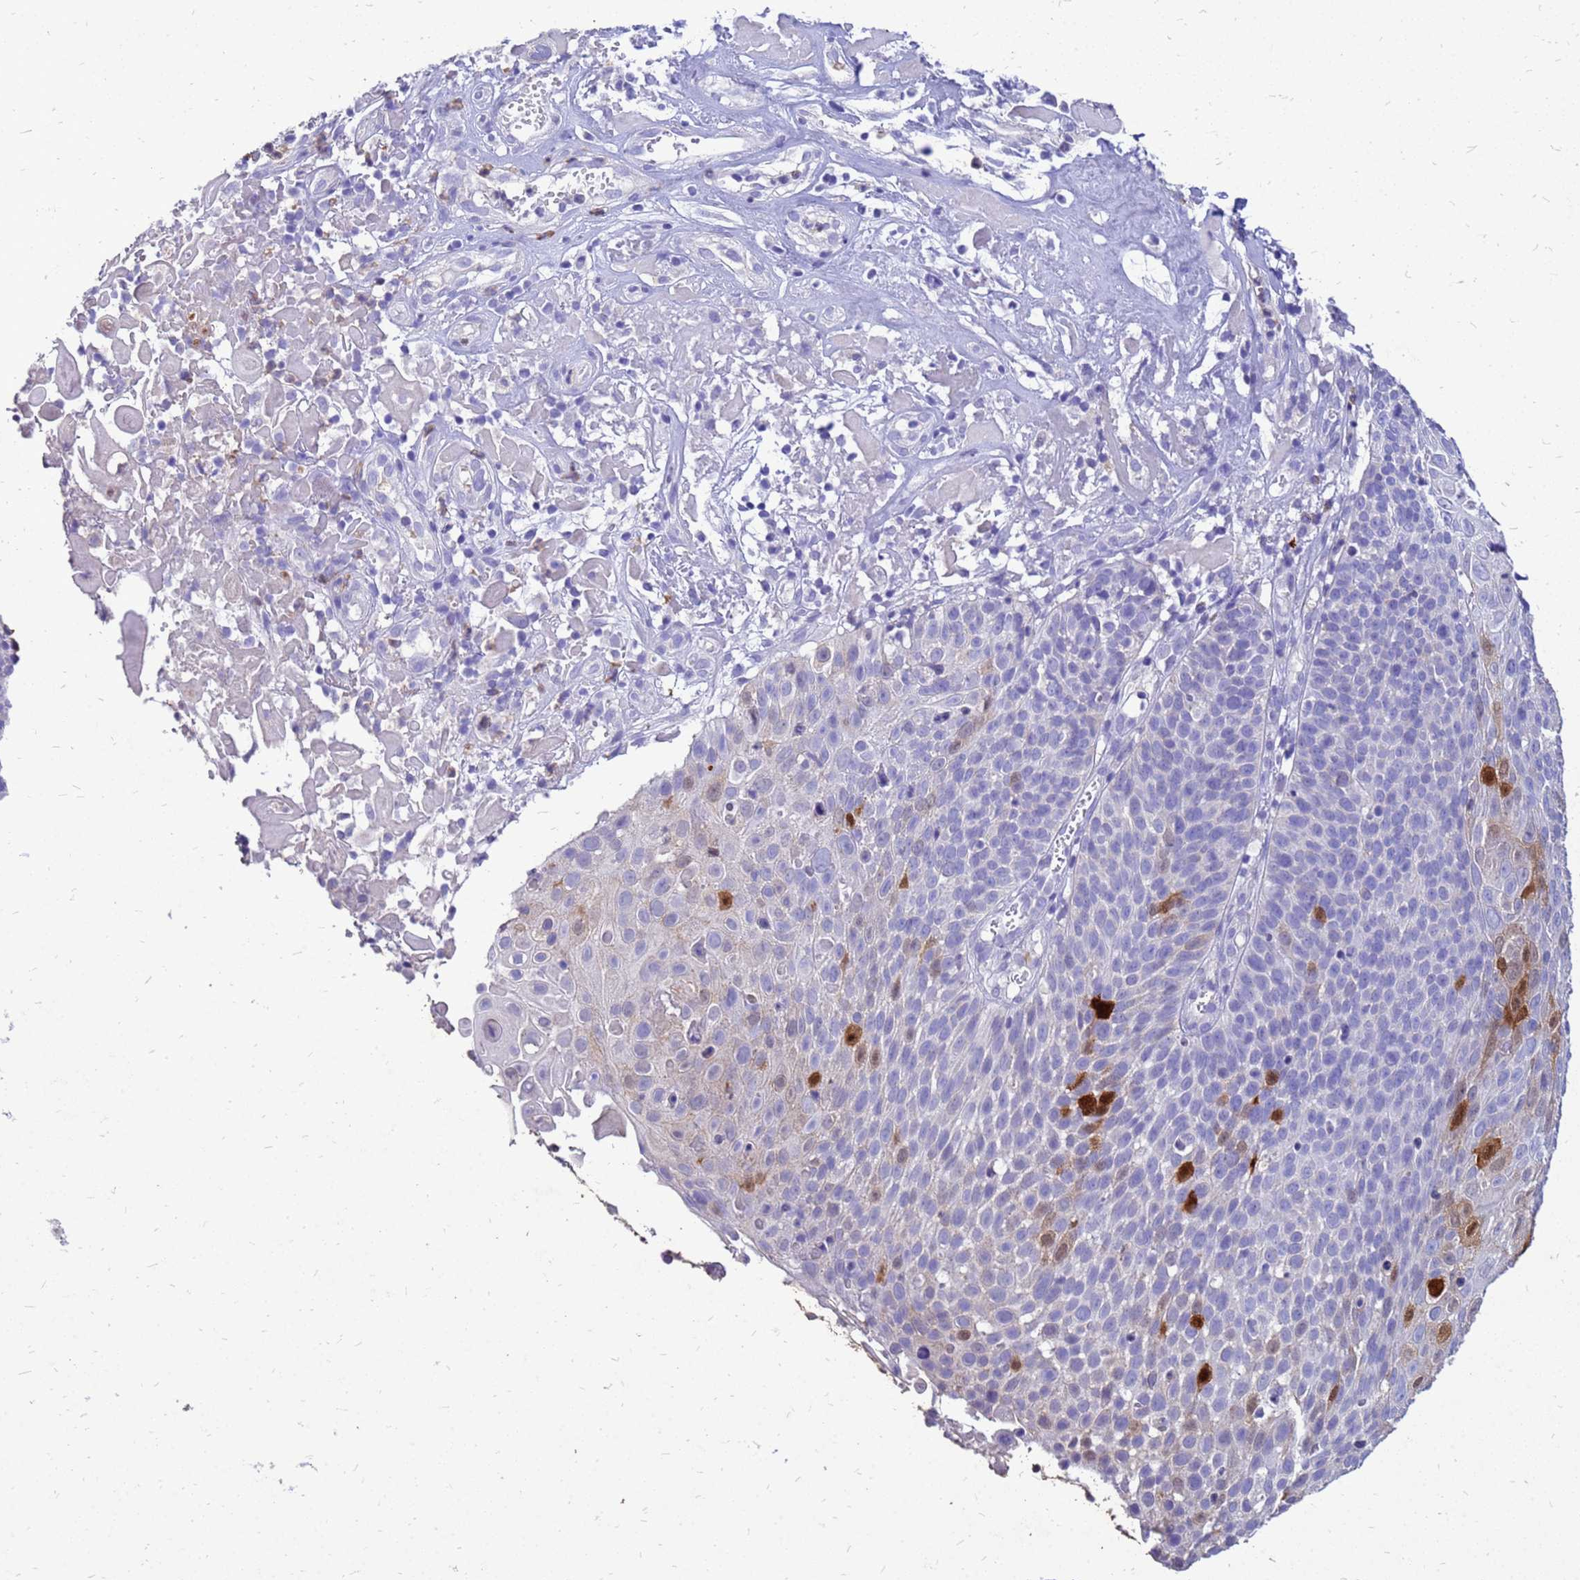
{"staining": {"intensity": "moderate", "quantity": "<25%", "location": "cytoplasmic/membranous,nuclear"}, "tissue": "cervical cancer", "cell_type": "Tumor cells", "image_type": "cancer", "snomed": [{"axis": "morphology", "description": "Squamous cell carcinoma, NOS"}, {"axis": "topography", "description": "Cervix"}], "caption": "Immunohistochemical staining of cervical cancer demonstrates moderate cytoplasmic/membranous and nuclear protein expression in approximately <25% of tumor cells.", "gene": "AKR1C1", "patient": {"sex": "female", "age": 74}}